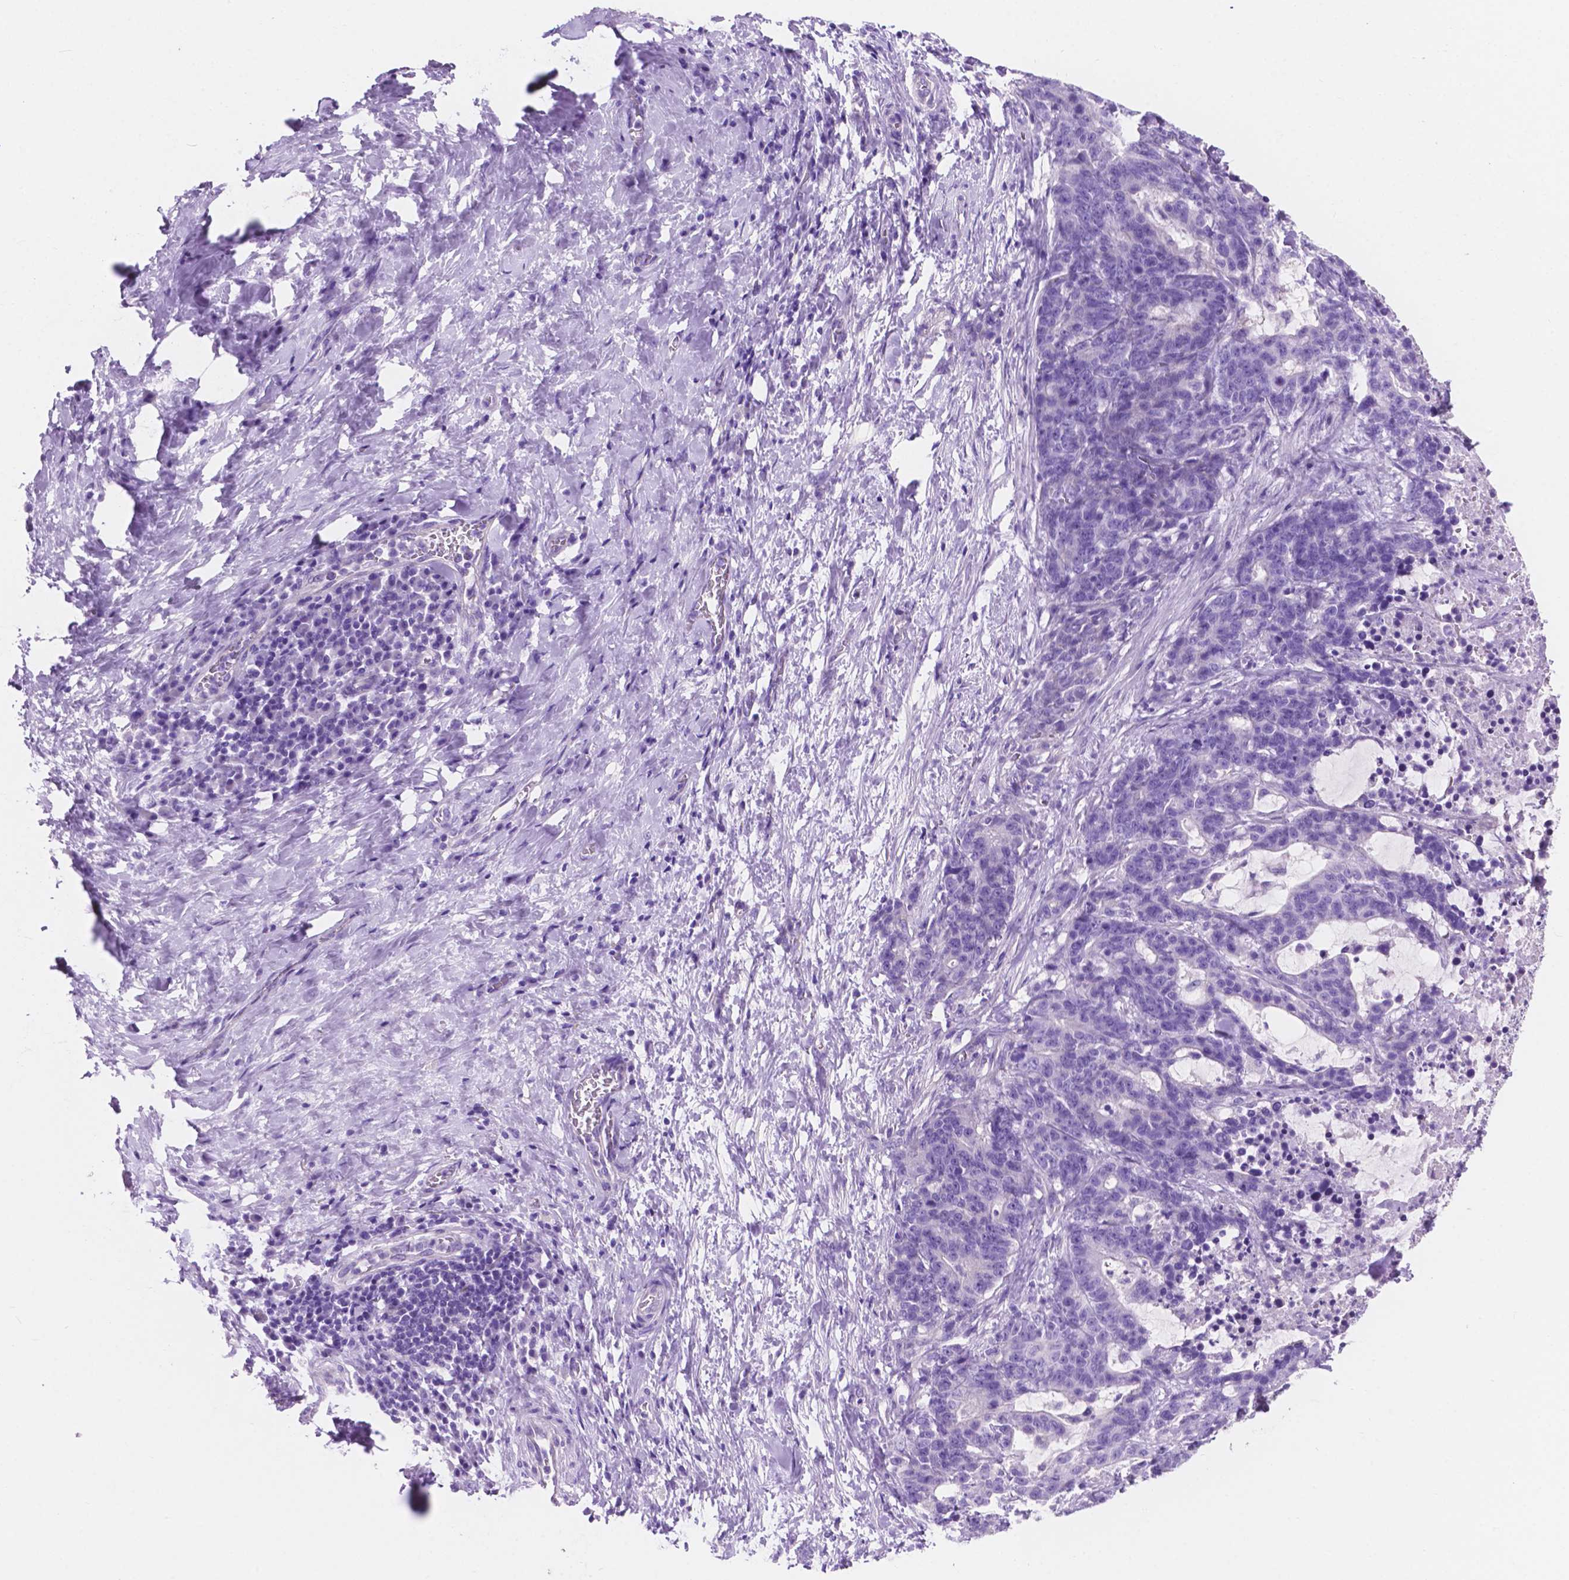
{"staining": {"intensity": "negative", "quantity": "none", "location": "none"}, "tissue": "stomach cancer", "cell_type": "Tumor cells", "image_type": "cancer", "snomed": [{"axis": "morphology", "description": "Normal tissue, NOS"}, {"axis": "morphology", "description": "Adenocarcinoma, NOS"}, {"axis": "topography", "description": "Stomach"}], "caption": "The image displays no significant staining in tumor cells of adenocarcinoma (stomach).", "gene": "IGFN1", "patient": {"sex": "female", "age": 64}}